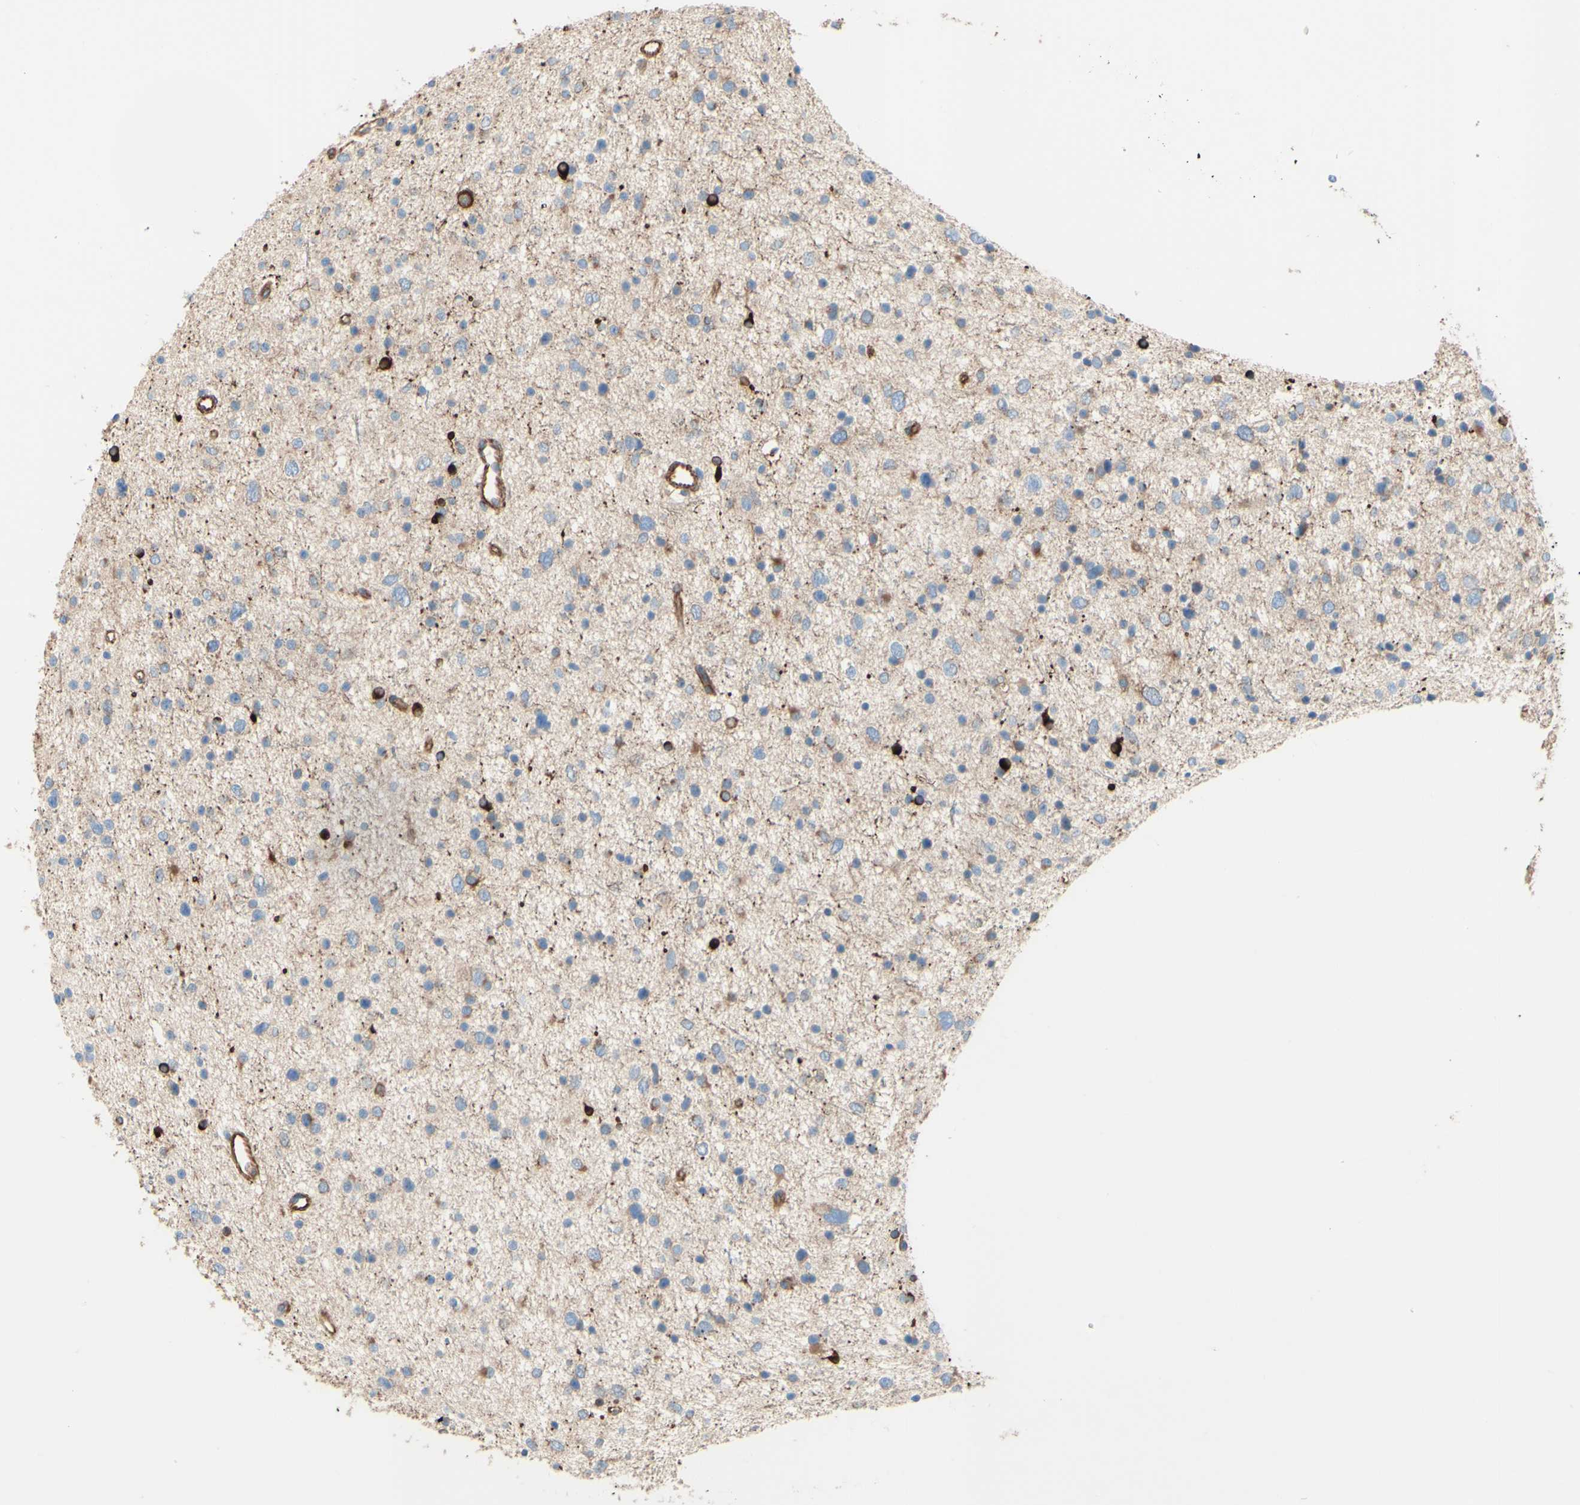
{"staining": {"intensity": "strong", "quantity": "<25%", "location": "cytoplasmic/membranous"}, "tissue": "glioma", "cell_type": "Tumor cells", "image_type": "cancer", "snomed": [{"axis": "morphology", "description": "Glioma, malignant, Low grade"}, {"axis": "topography", "description": "Brain"}], "caption": "Protein staining demonstrates strong cytoplasmic/membranous staining in about <25% of tumor cells in glioma.", "gene": "ENDOD1", "patient": {"sex": "female", "age": 37}}